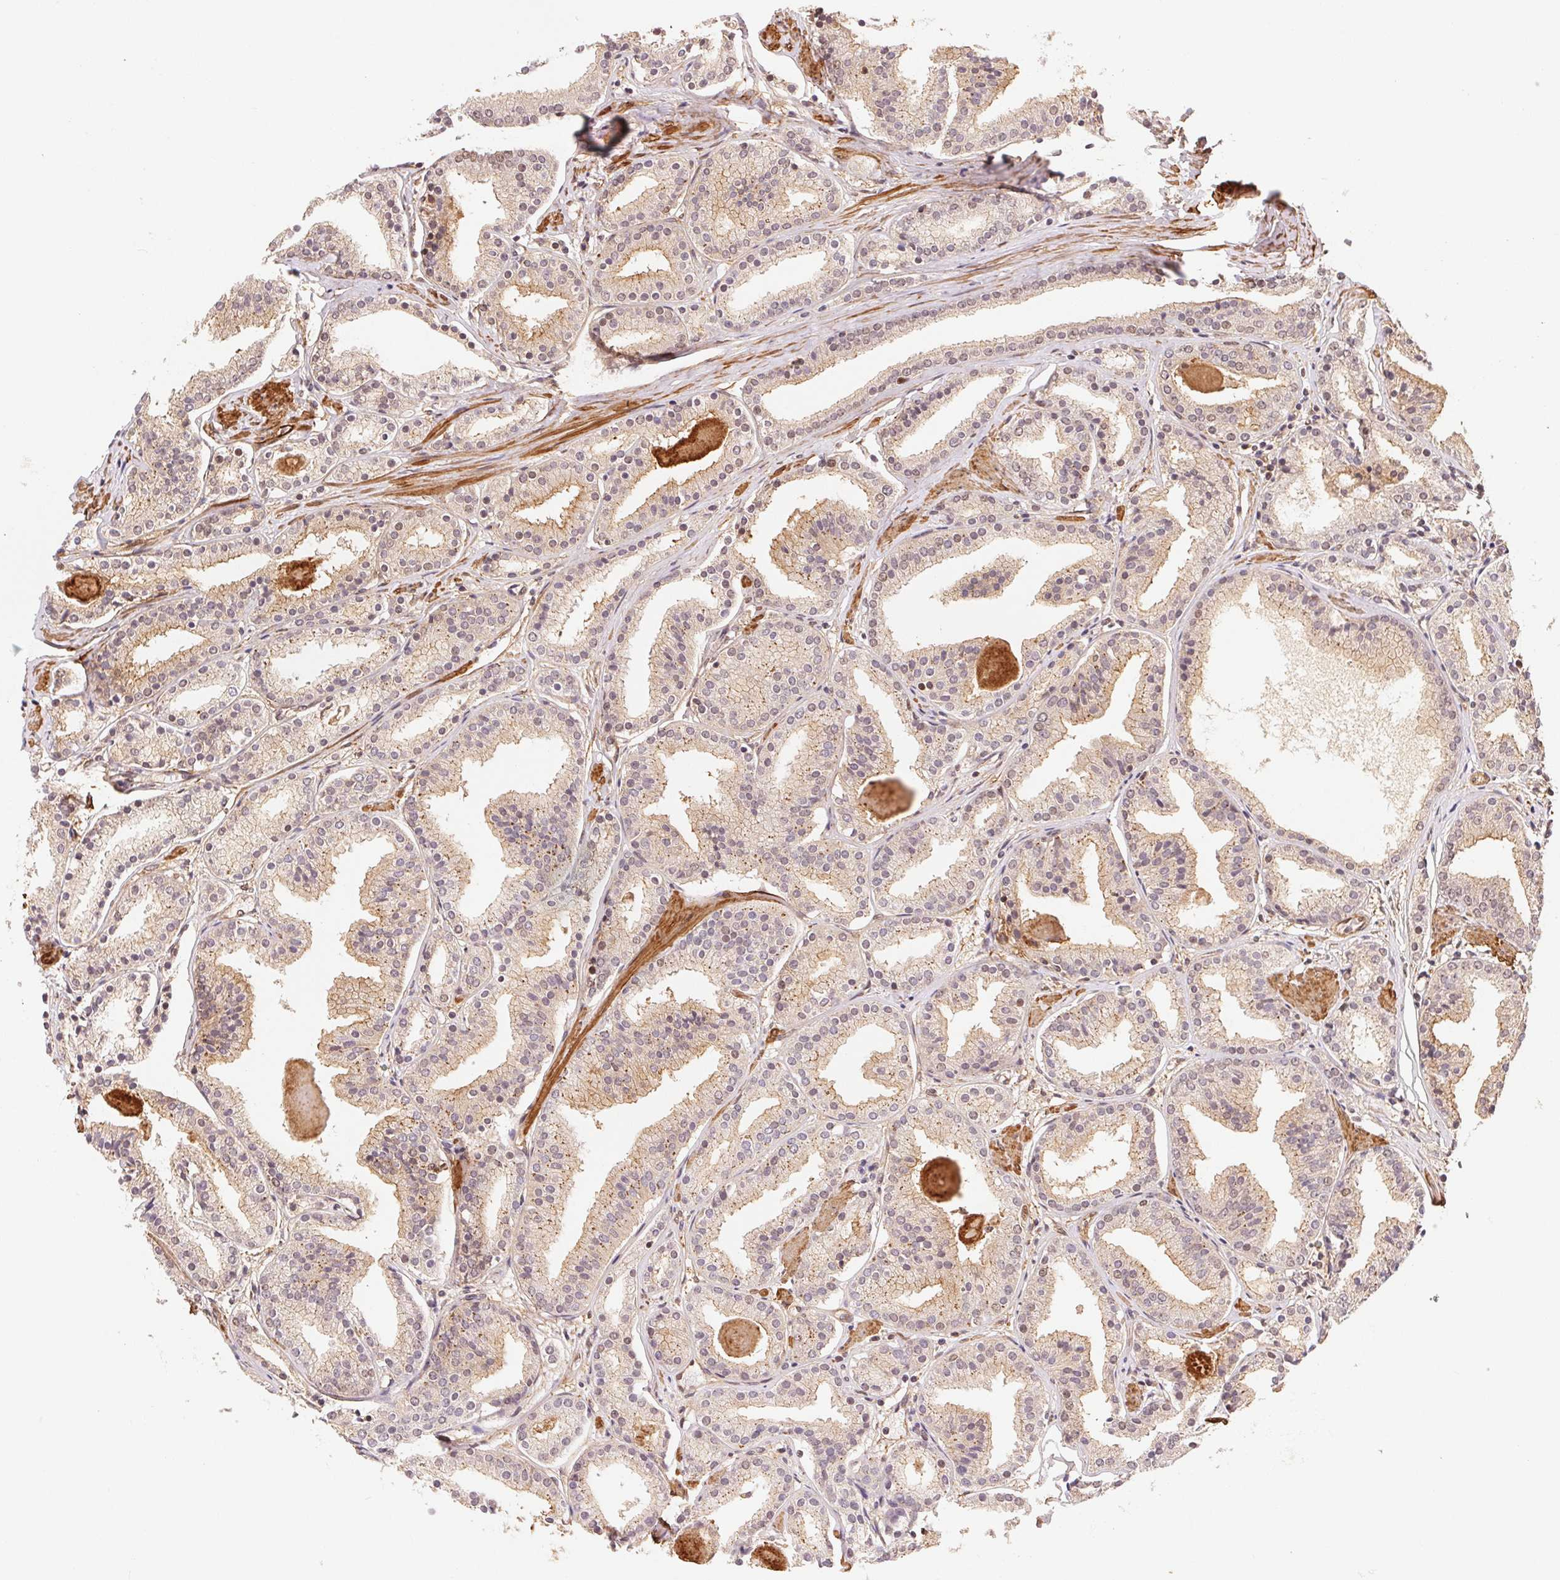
{"staining": {"intensity": "negative", "quantity": "none", "location": "none"}, "tissue": "prostate cancer", "cell_type": "Tumor cells", "image_type": "cancer", "snomed": [{"axis": "morphology", "description": "Adenocarcinoma, High grade"}, {"axis": "topography", "description": "Prostate"}], "caption": "Prostate cancer was stained to show a protein in brown. There is no significant expression in tumor cells. The staining is performed using DAB brown chromogen with nuclei counter-stained in using hematoxylin.", "gene": "TNIP2", "patient": {"sex": "male", "age": 63}}